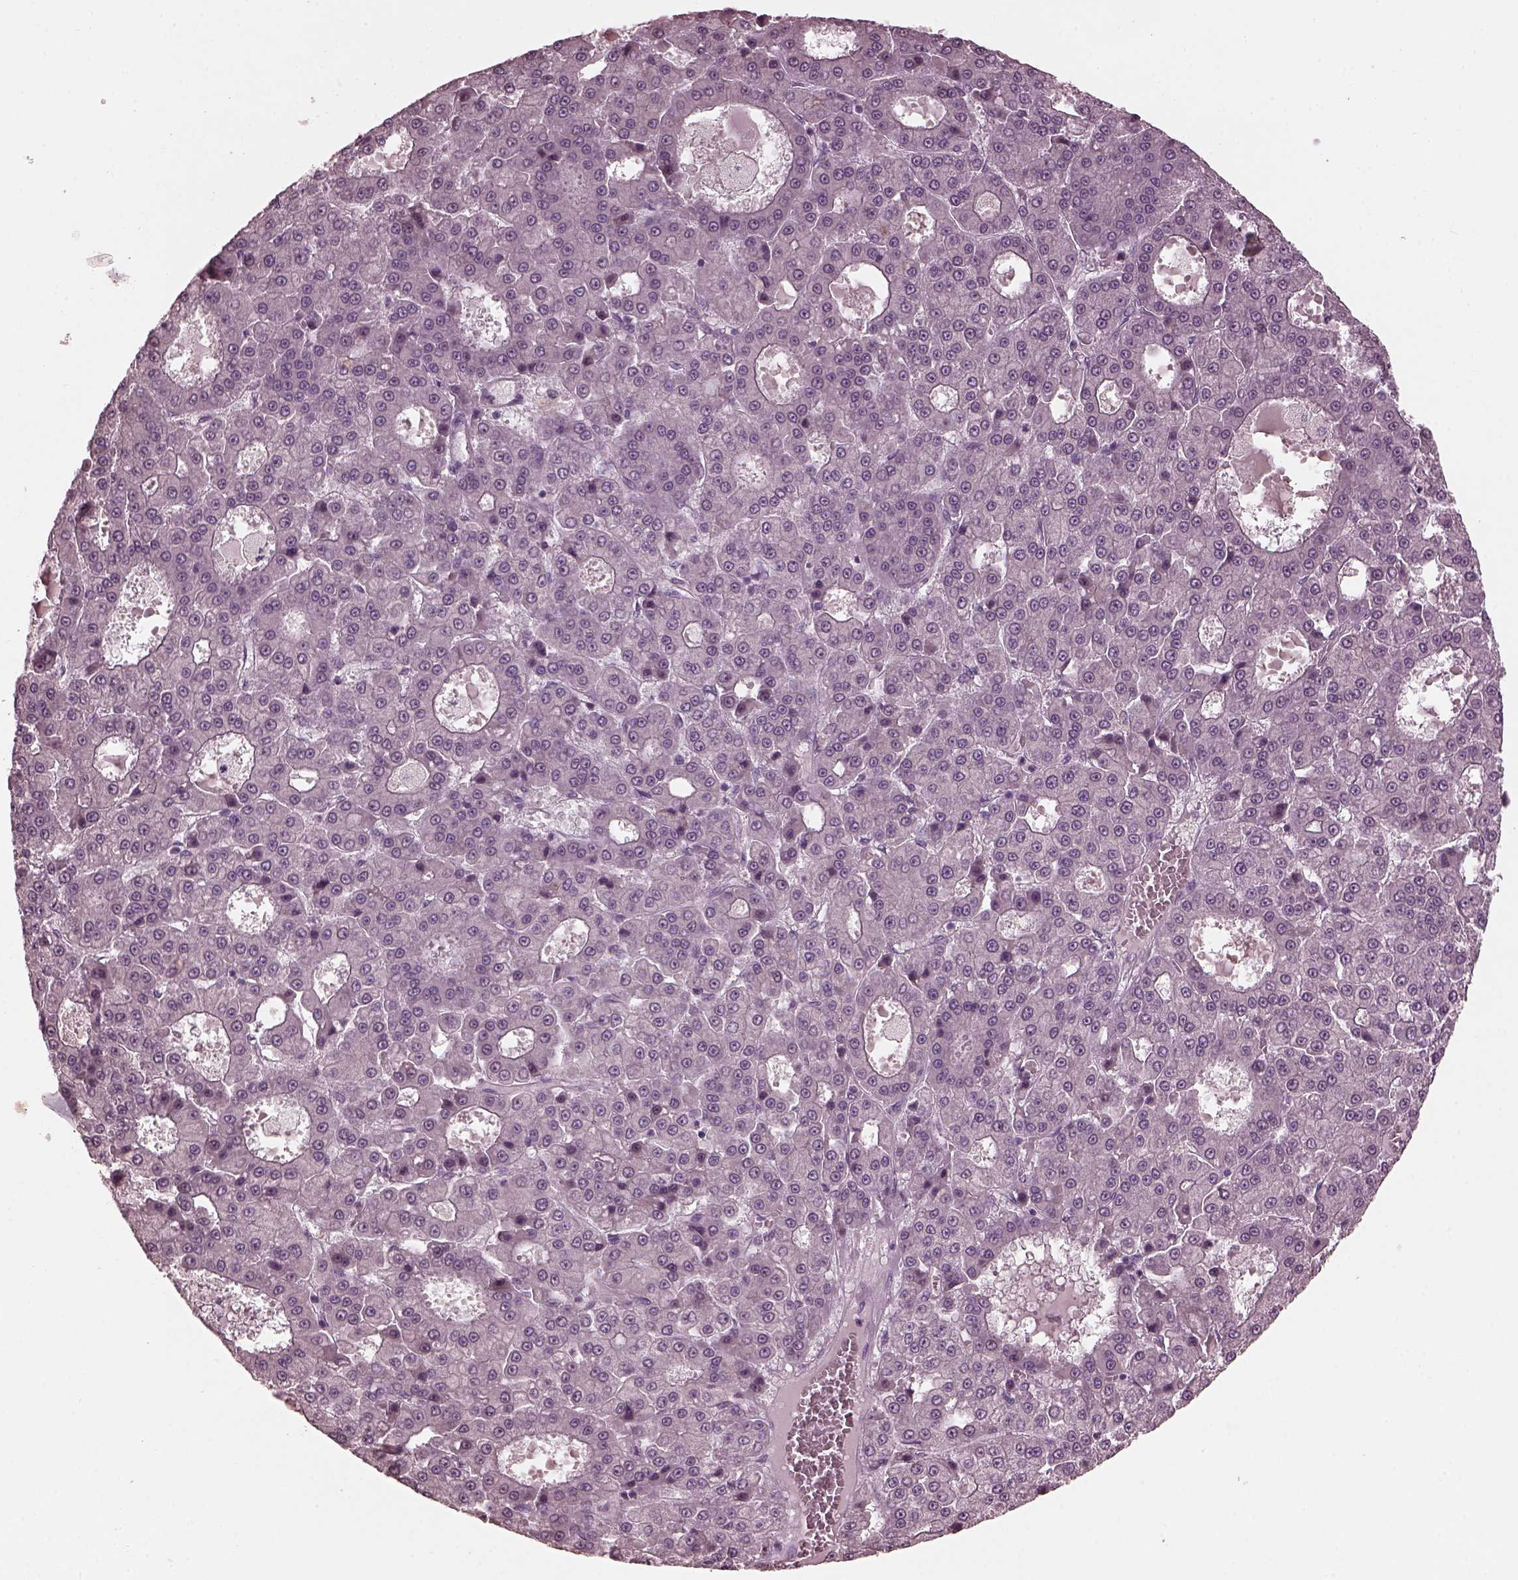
{"staining": {"intensity": "negative", "quantity": "none", "location": "none"}, "tissue": "liver cancer", "cell_type": "Tumor cells", "image_type": "cancer", "snomed": [{"axis": "morphology", "description": "Carcinoma, Hepatocellular, NOS"}, {"axis": "topography", "description": "Liver"}], "caption": "IHC of human liver cancer shows no staining in tumor cells. (DAB immunohistochemistry, high magnification).", "gene": "RGS7", "patient": {"sex": "male", "age": 70}}